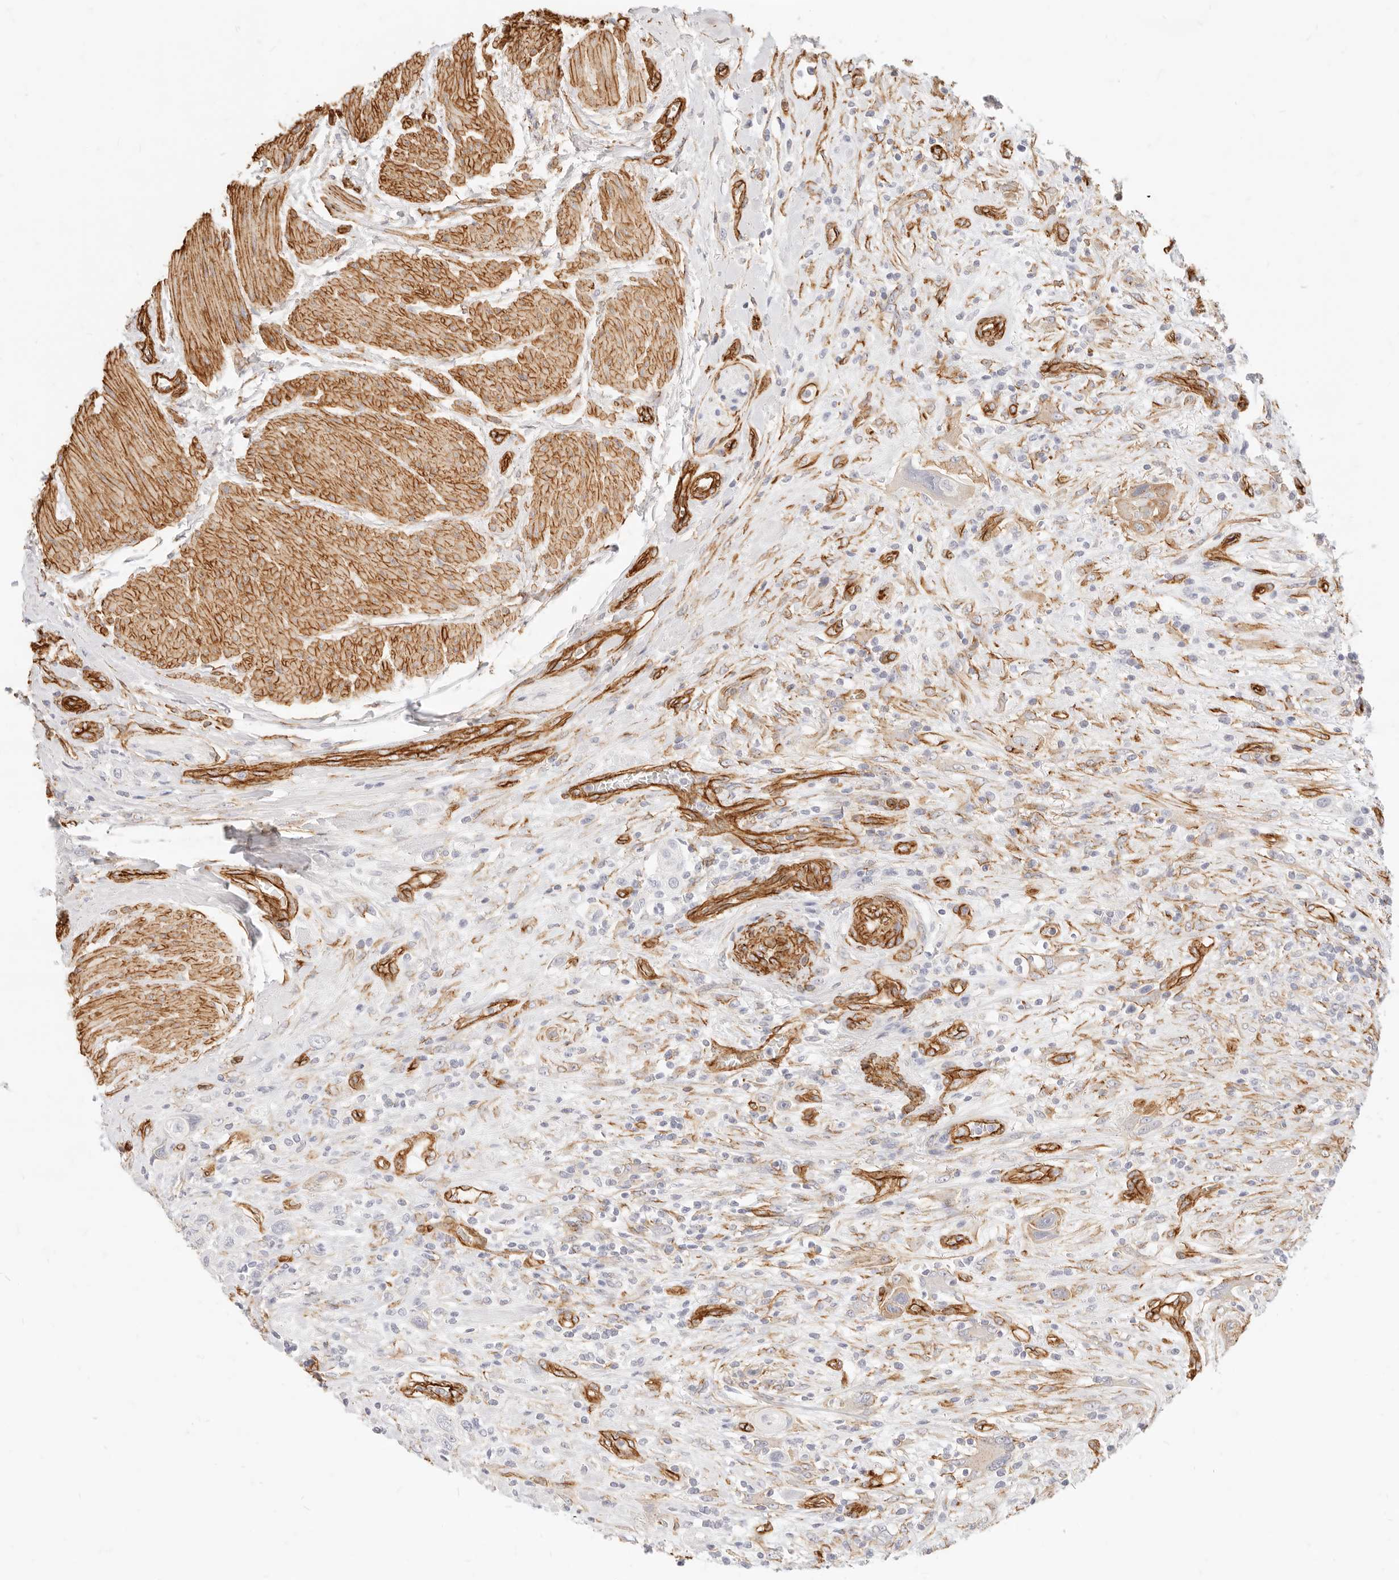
{"staining": {"intensity": "weak", "quantity": "<25%", "location": "cytoplasmic/membranous"}, "tissue": "urothelial cancer", "cell_type": "Tumor cells", "image_type": "cancer", "snomed": [{"axis": "morphology", "description": "Urothelial carcinoma, High grade"}, {"axis": "topography", "description": "Urinary bladder"}], "caption": "Urothelial cancer stained for a protein using immunohistochemistry shows no expression tumor cells.", "gene": "NUS1", "patient": {"sex": "male", "age": 50}}